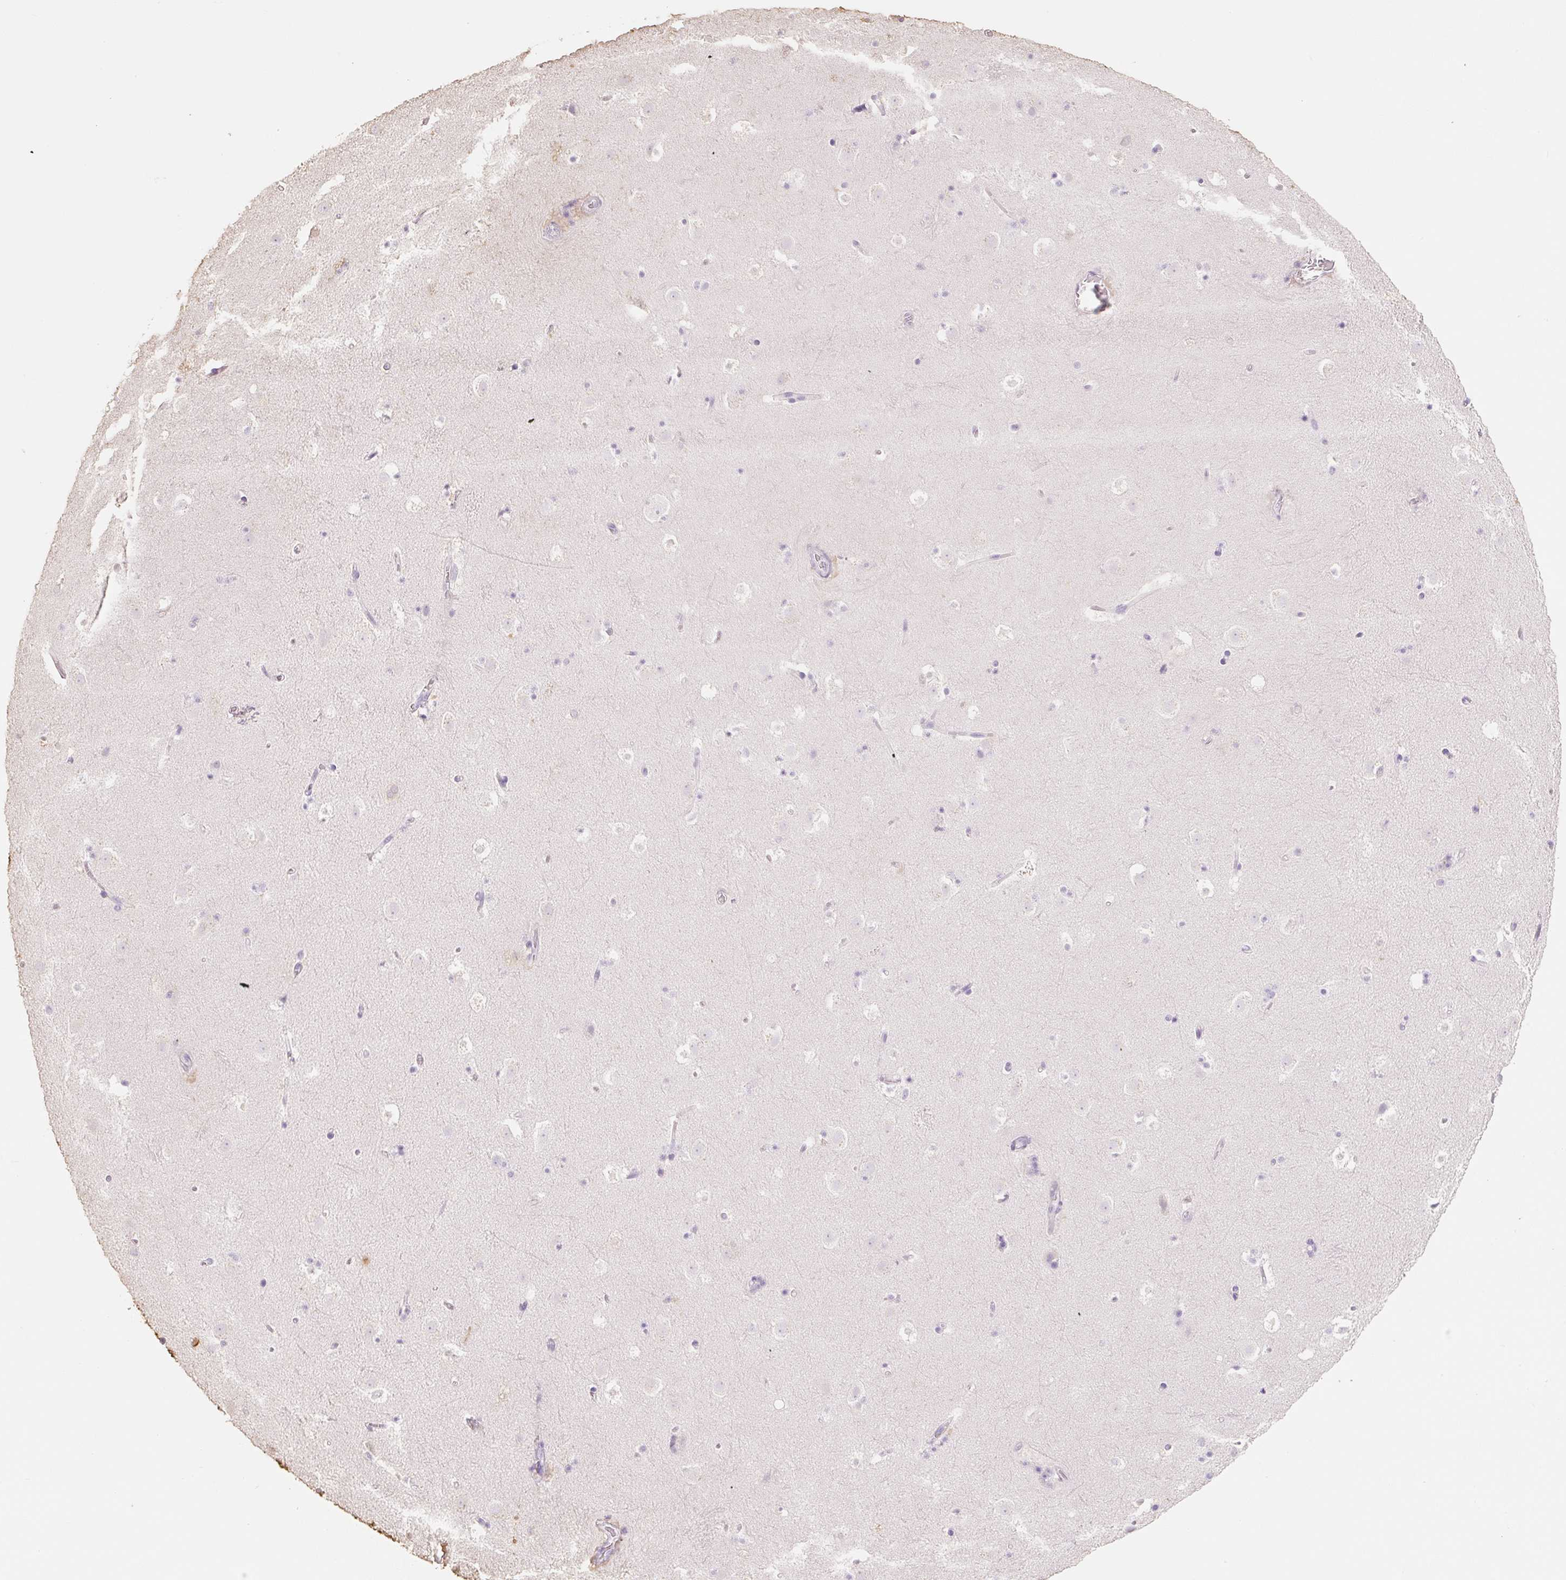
{"staining": {"intensity": "negative", "quantity": "none", "location": "none"}, "tissue": "caudate", "cell_type": "Glial cells", "image_type": "normal", "snomed": [{"axis": "morphology", "description": "Normal tissue, NOS"}, {"axis": "topography", "description": "Lateral ventricle wall"}], "caption": "Immunohistochemistry of unremarkable human caudate exhibits no positivity in glial cells.", "gene": "MBOAT7", "patient": {"sex": "male", "age": 37}}